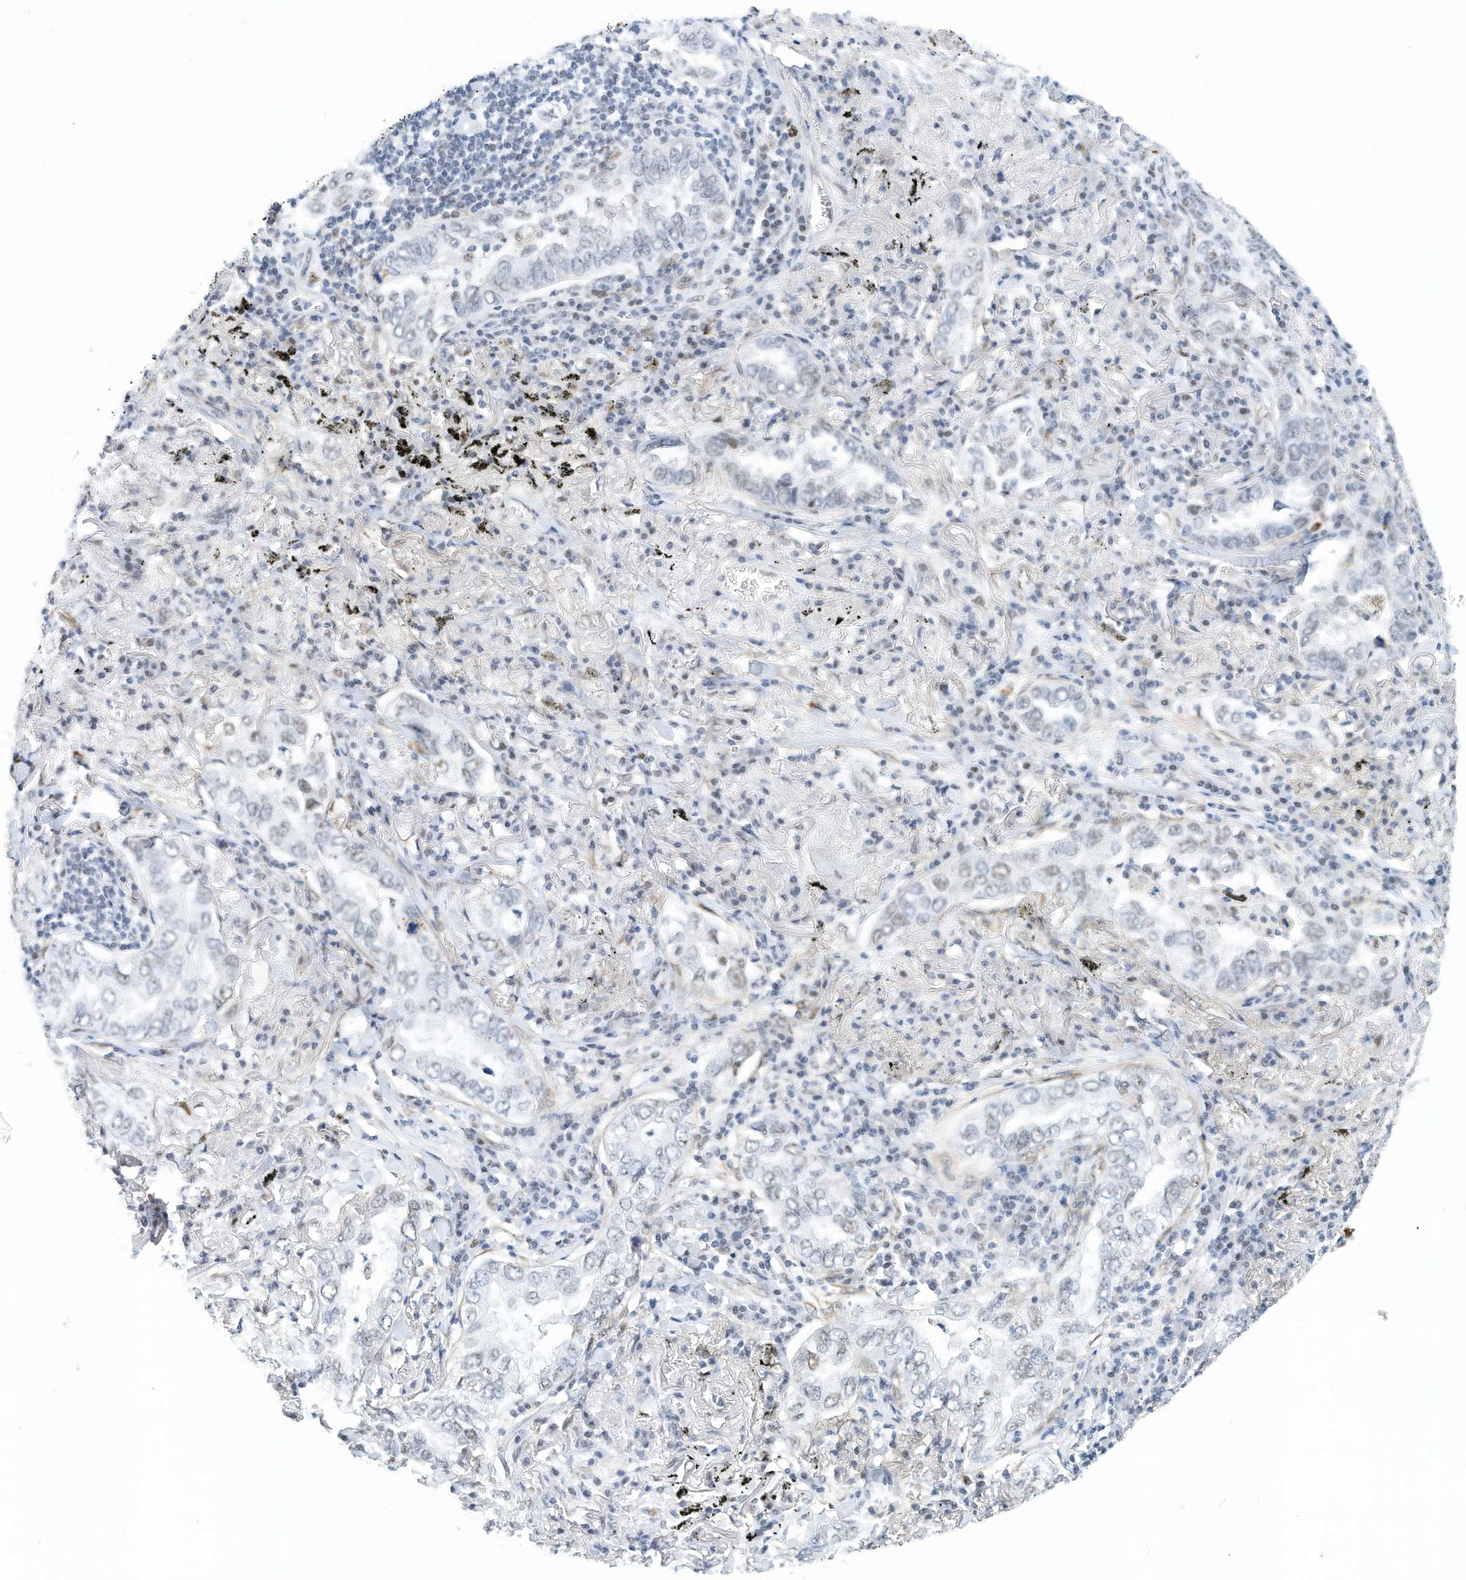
{"staining": {"intensity": "negative", "quantity": "none", "location": "none"}, "tissue": "lung cancer", "cell_type": "Tumor cells", "image_type": "cancer", "snomed": [{"axis": "morphology", "description": "Adenocarcinoma, NOS"}, {"axis": "topography", "description": "Lung"}], "caption": "Immunohistochemistry of lung cancer reveals no staining in tumor cells.", "gene": "ARHGAP28", "patient": {"sex": "male", "age": 65}}